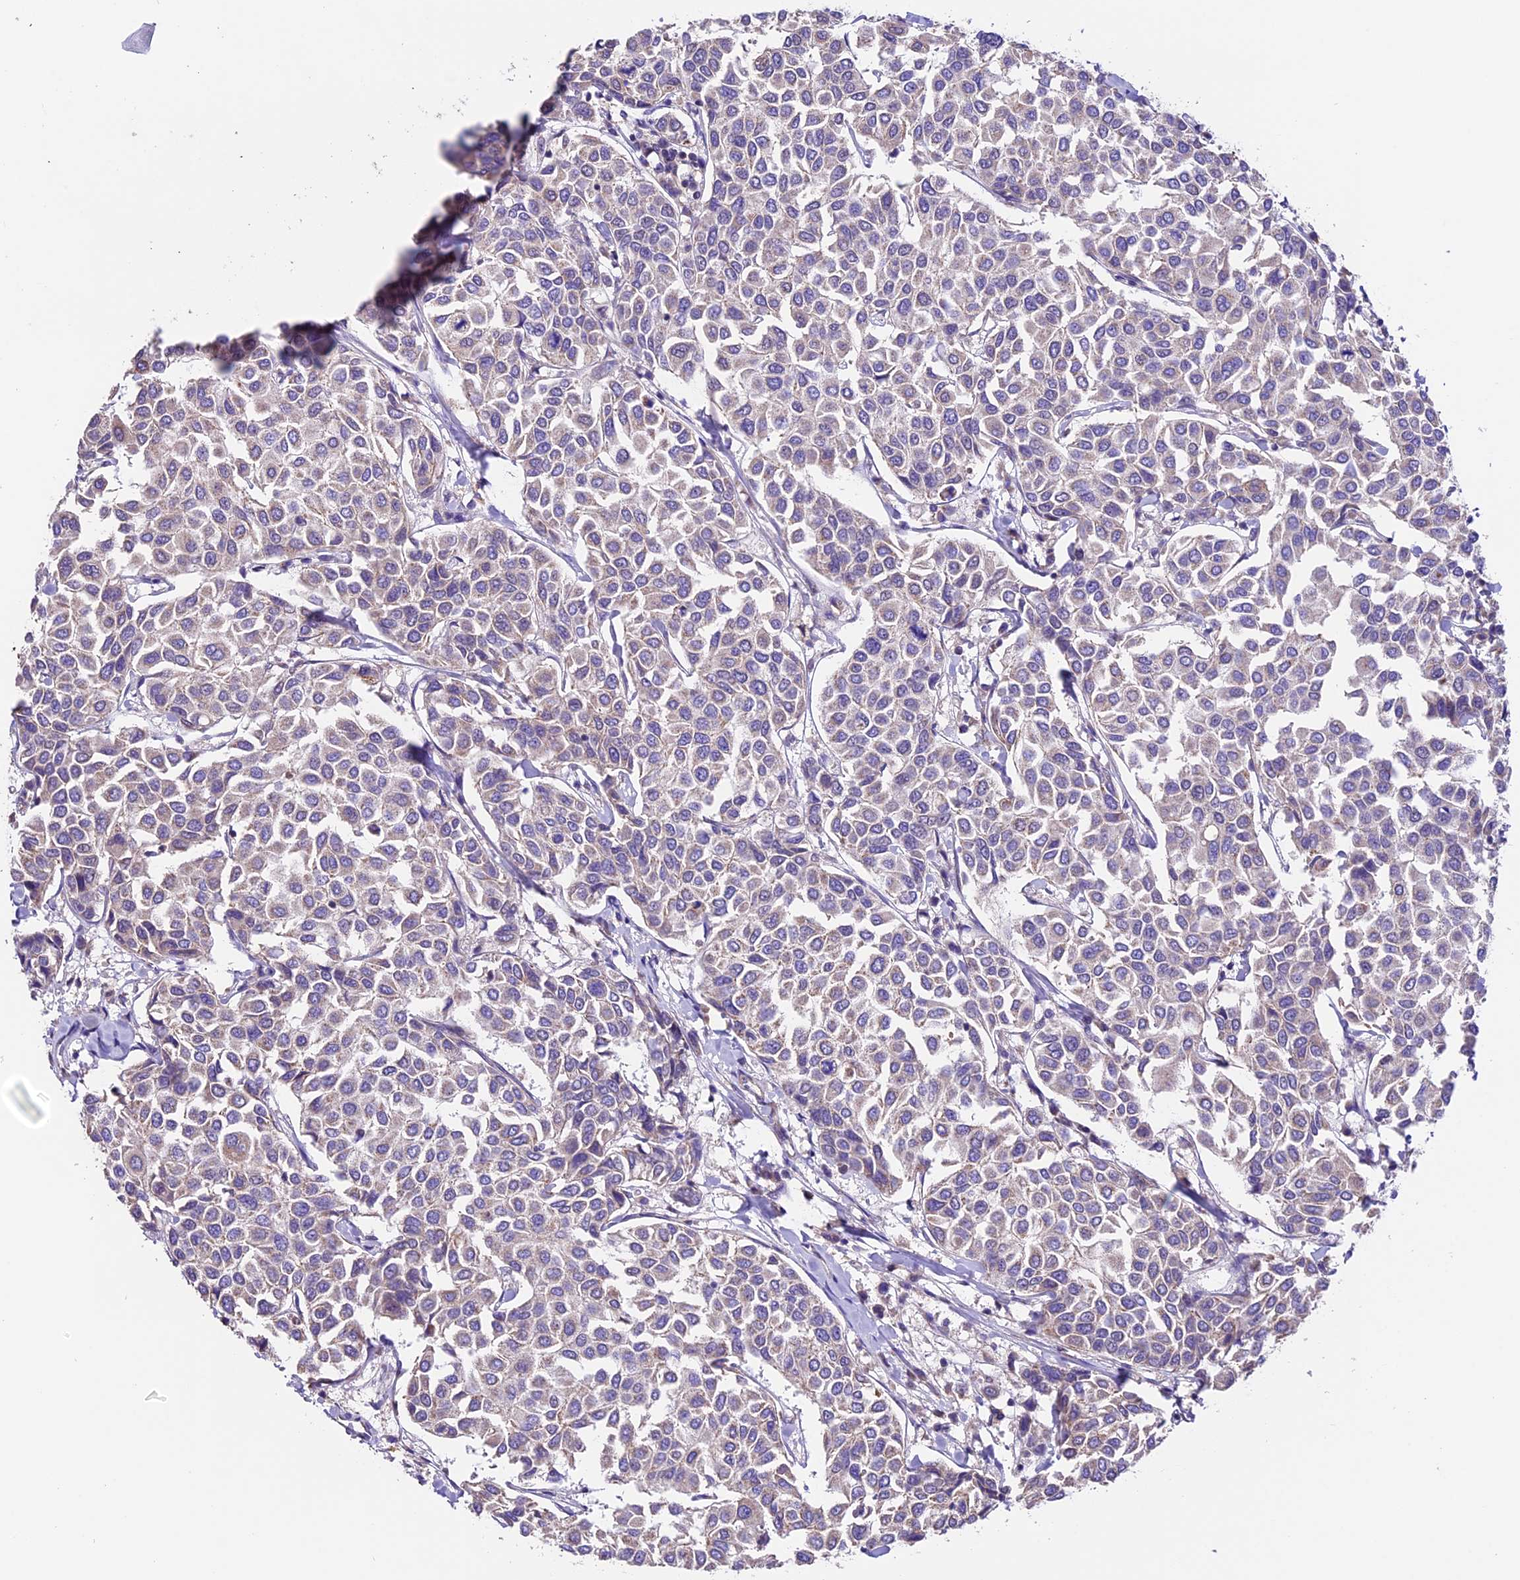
{"staining": {"intensity": "negative", "quantity": "none", "location": "none"}, "tissue": "breast cancer", "cell_type": "Tumor cells", "image_type": "cancer", "snomed": [{"axis": "morphology", "description": "Duct carcinoma"}, {"axis": "topography", "description": "Breast"}], "caption": "This is a photomicrograph of IHC staining of breast cancer, which shows no staining in tumor cells. (Stains: DAB (3,3'-diaminobenzidine) immunohistochemistry (IHC) with hematoxylin counter stain, Microscopy: brightfield microscopy at high magnification).", "gene": "DDX28", "patient": {"sex": "female", "age": 55}}